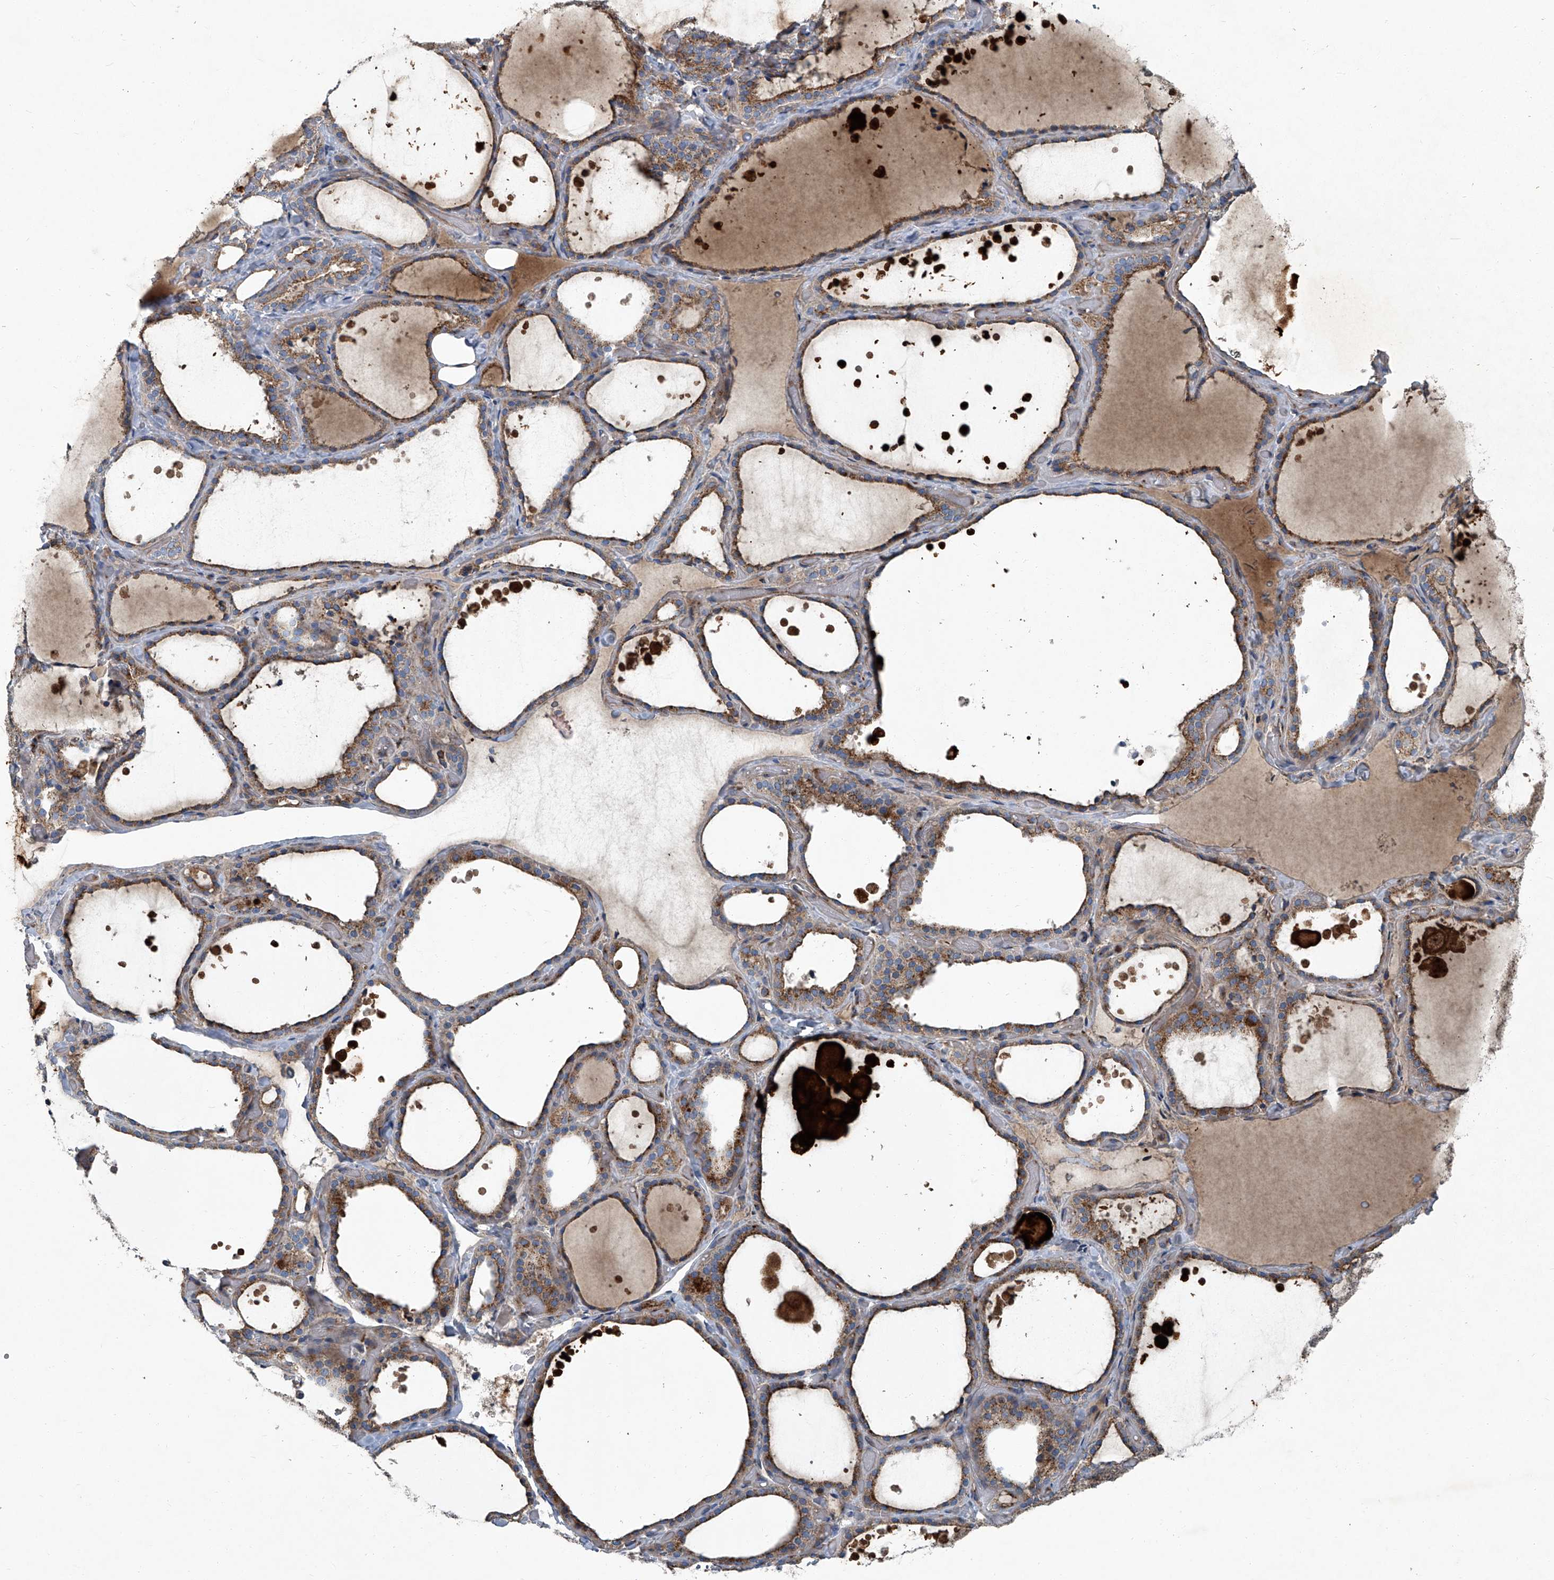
{"staining": {"intensity": "moderate", "quantity": ">75%", "location": "cytoplasmic/membranous"}, "tissue": "thyroid gland", "cell_type": "Glandular cells", "image_type": "normal", "snomed": [{"axis": "morphology", "description": "Normal tissue, NOS"}, {"axis": "topography", "description": "Thyroid gland"}], "caption": "Immunohistochemistry (IHC) (DAB) staining of unremarkable thyroid gland demonstrates moderate cytoplasmic/membranous protein staining in about >75% of glandular cells.", "gene": "PIGH", "patient": {"sex": "female", "age": 44}}